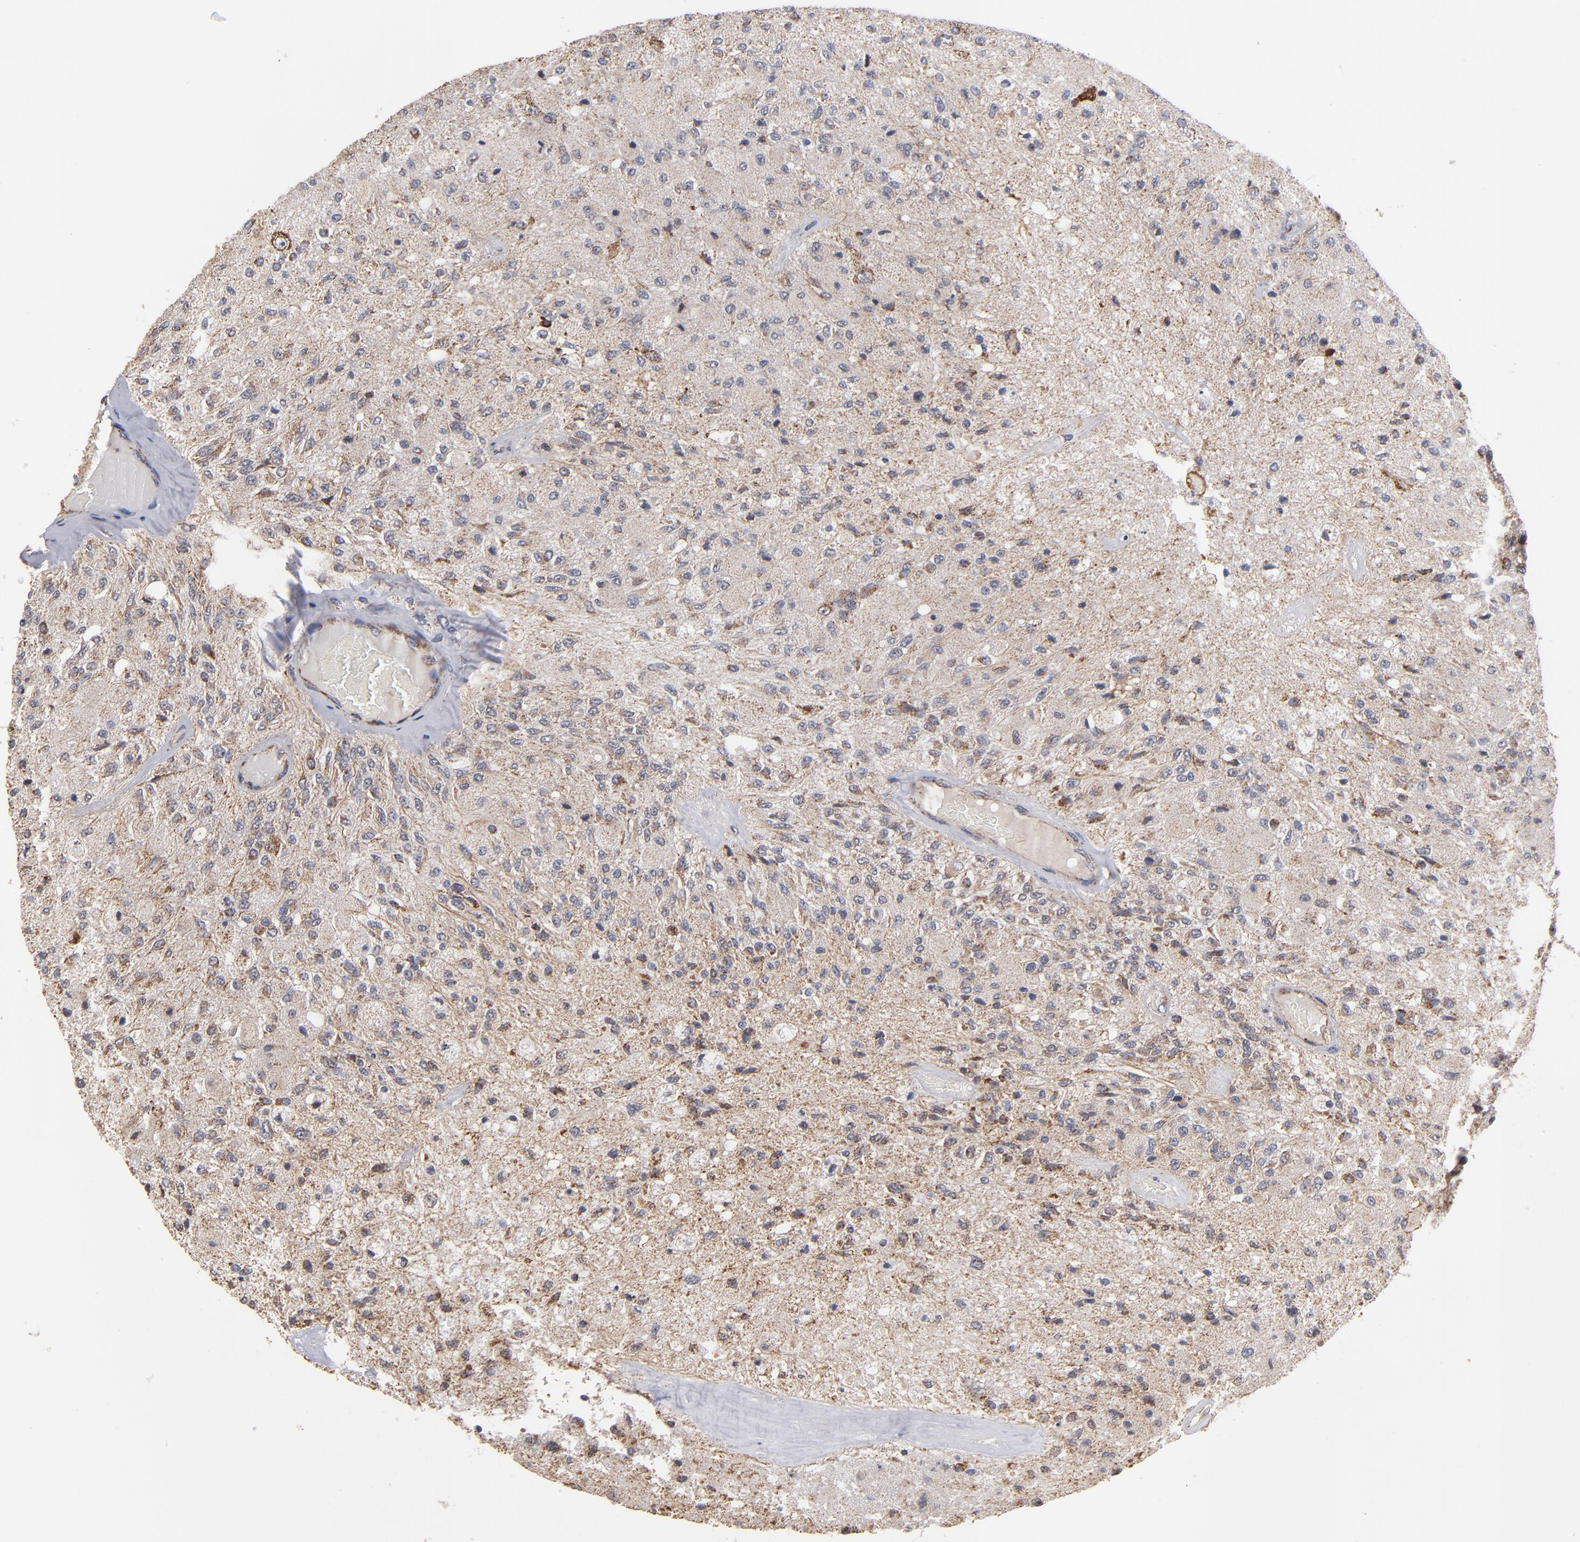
{"staining": {"intensity": "negative", "quantity": "none", "location": "none"}, "tissue": "glioma", "cell_type": "Tumor cells", "image_type": "cancer", "snomed": [{"axis": "morphology", "description": "Normal tissue, NOS"}, {"axis": "morphology", "description": "Glioma, malignant, High grade"}, {"axis": "topography", "description": "Cerebral cortex"}], "caption": "Protein analysis of malignant glioma (high-grade) demonstrates no significant expression in tumor cells.", "gene": "MIPOL1", "patient": {"sex": "male", "age": 77}}